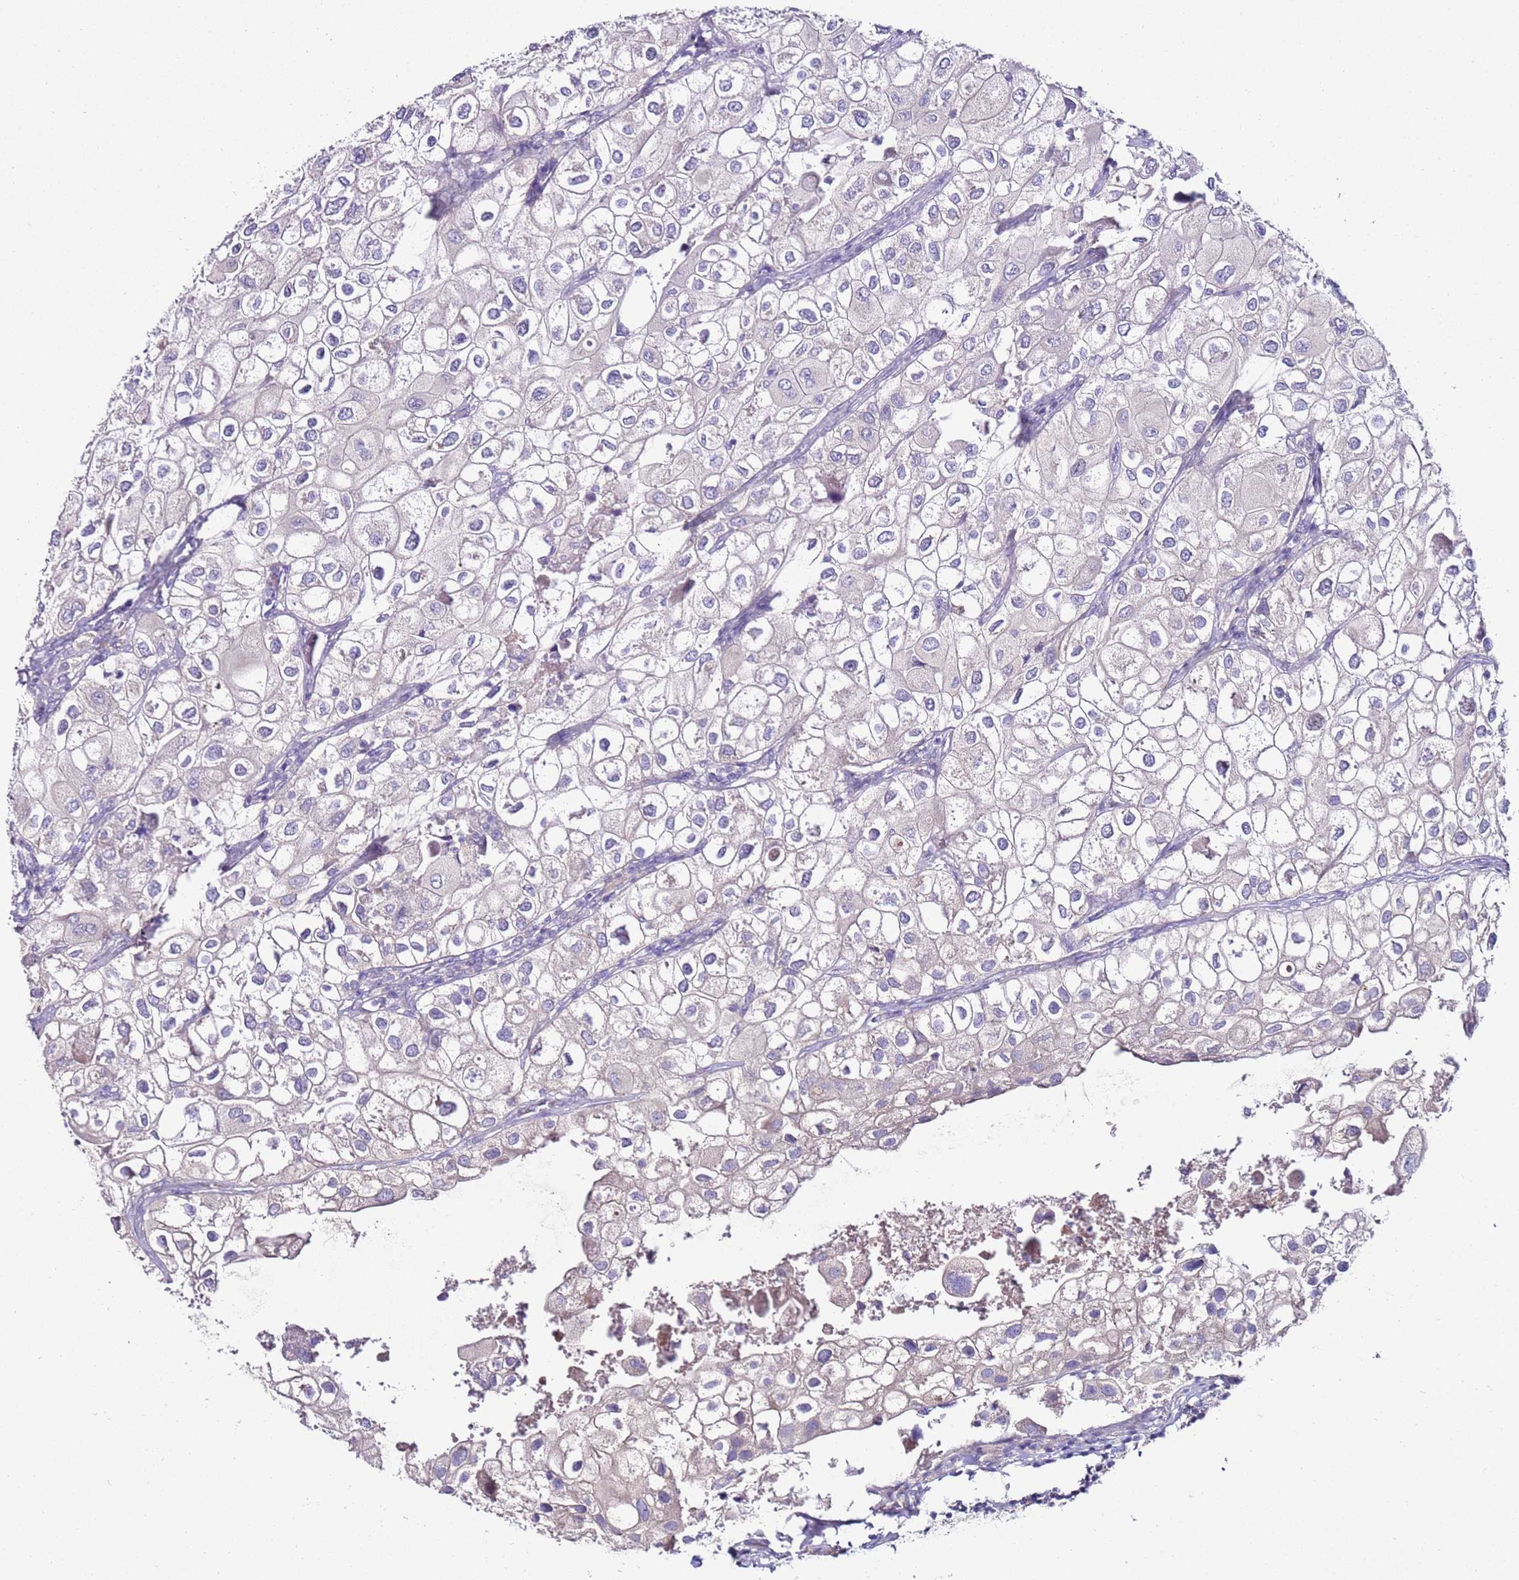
{"staining": {"intensity": "negative", "quantity": "none", "location": "none"}, "tissue": "urothelial cancer", "cell_type": "Tumor cells", "image_type": "cancer", "snomed": [{"axis": "morphology", "description": "Urothelial carcinoma, High grade"}, {"axis": "topography", "description": "Urinary bladder"}], "caption": "The immunohistochemistry image has no significant positivity in tumor cells of urothelial cancer tissue. (DAB (3,3'-diaminobenzidine) IHC visualized using brightfield microscopy, high magnification).", "gene": "GPN3", "patient": {"sex": "male", "age": 64}}